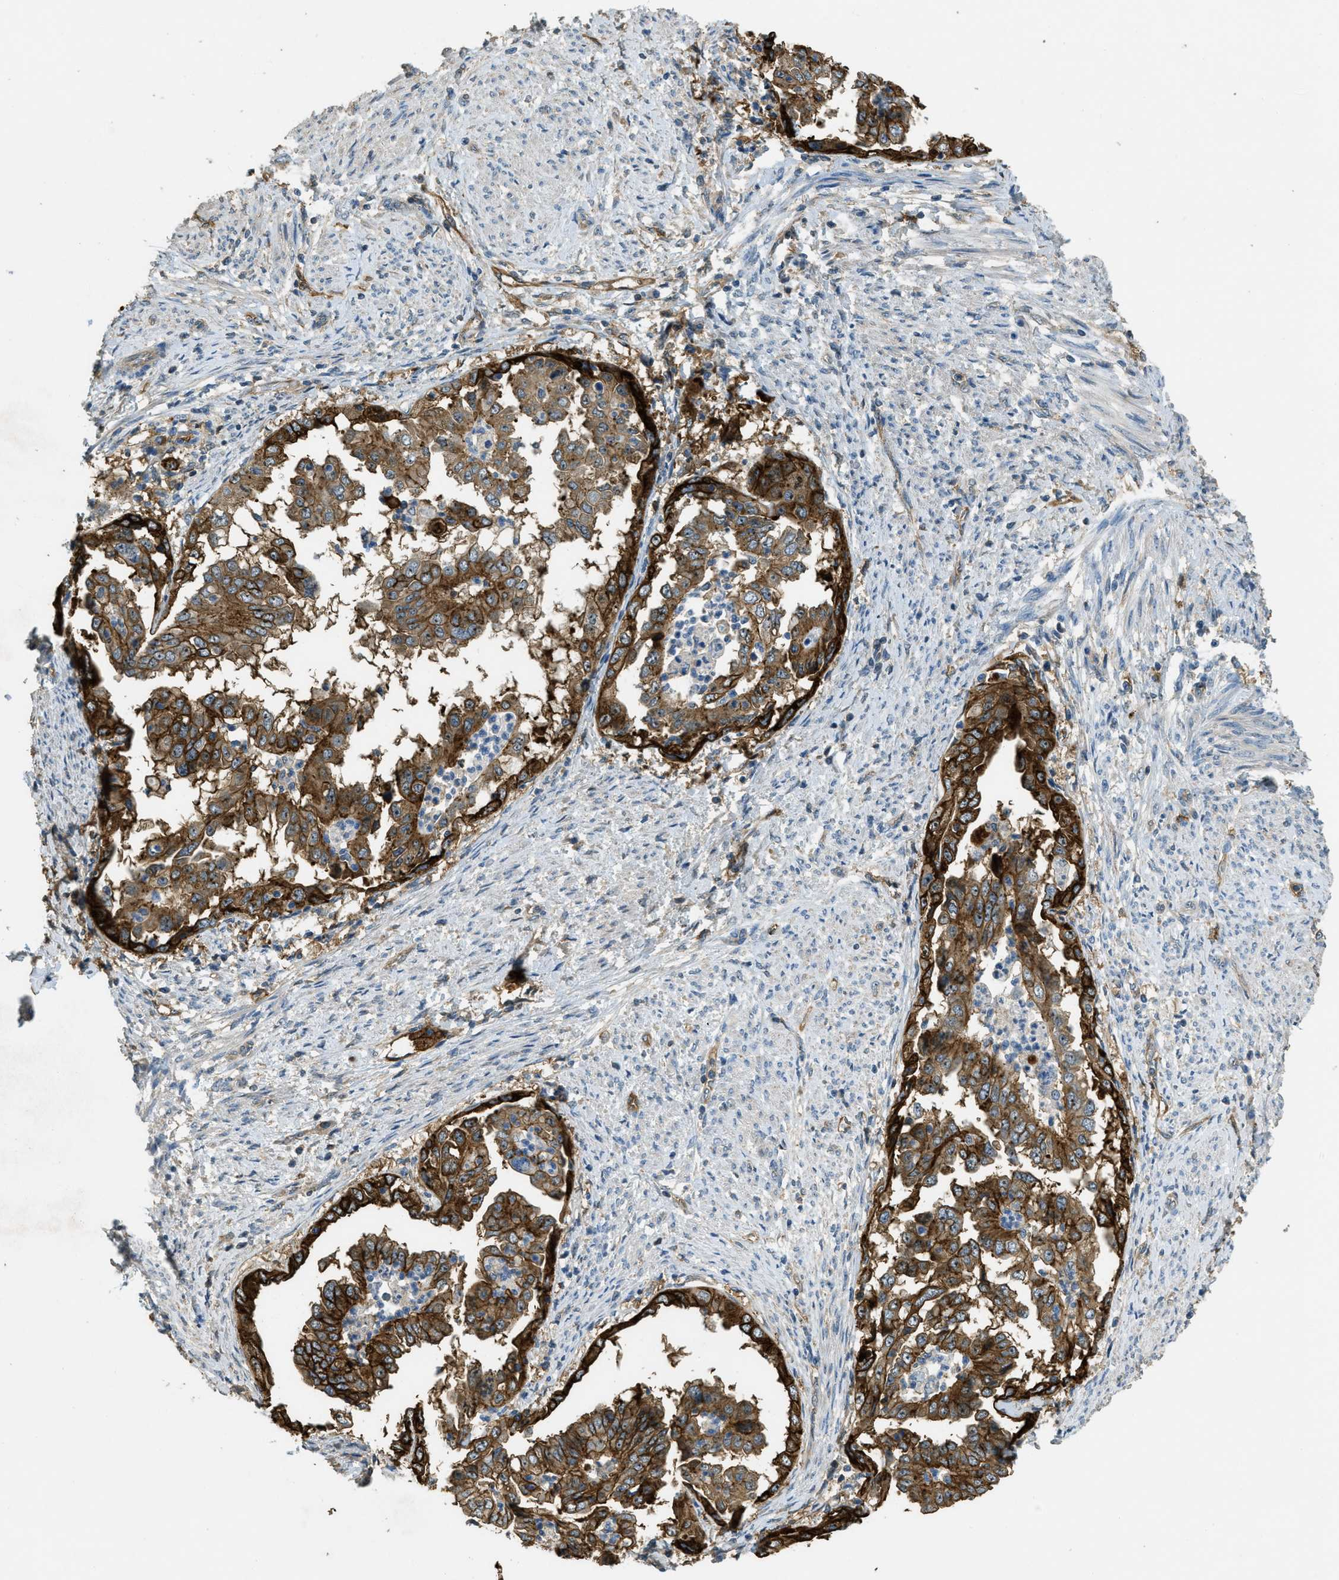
{"staining": {"intensity": "moderate", "quantity": ">75%", "location": "cytoplasmic/membranous"}, "tissue": "endometrial cancer", "cell_type": "Tumor cells", "image_type": "cancer", "snomed": [{"axis": "morphology", "description": "Adenocarcinoma, NOS"}, {"axis": "topography", "description": "Endometrium"}], "caption": "The histopathology image demonstrates immunohistochemical staining of endometrial adenocarcinoma. There is moderate cytoplasmic/membranous positivity is present in about >75% of tumor cells. (Brightfield microscopy of DAB IHC at high magnification).", "gene": "OSMR", "patient": {"sex": "female", "age": 85}}